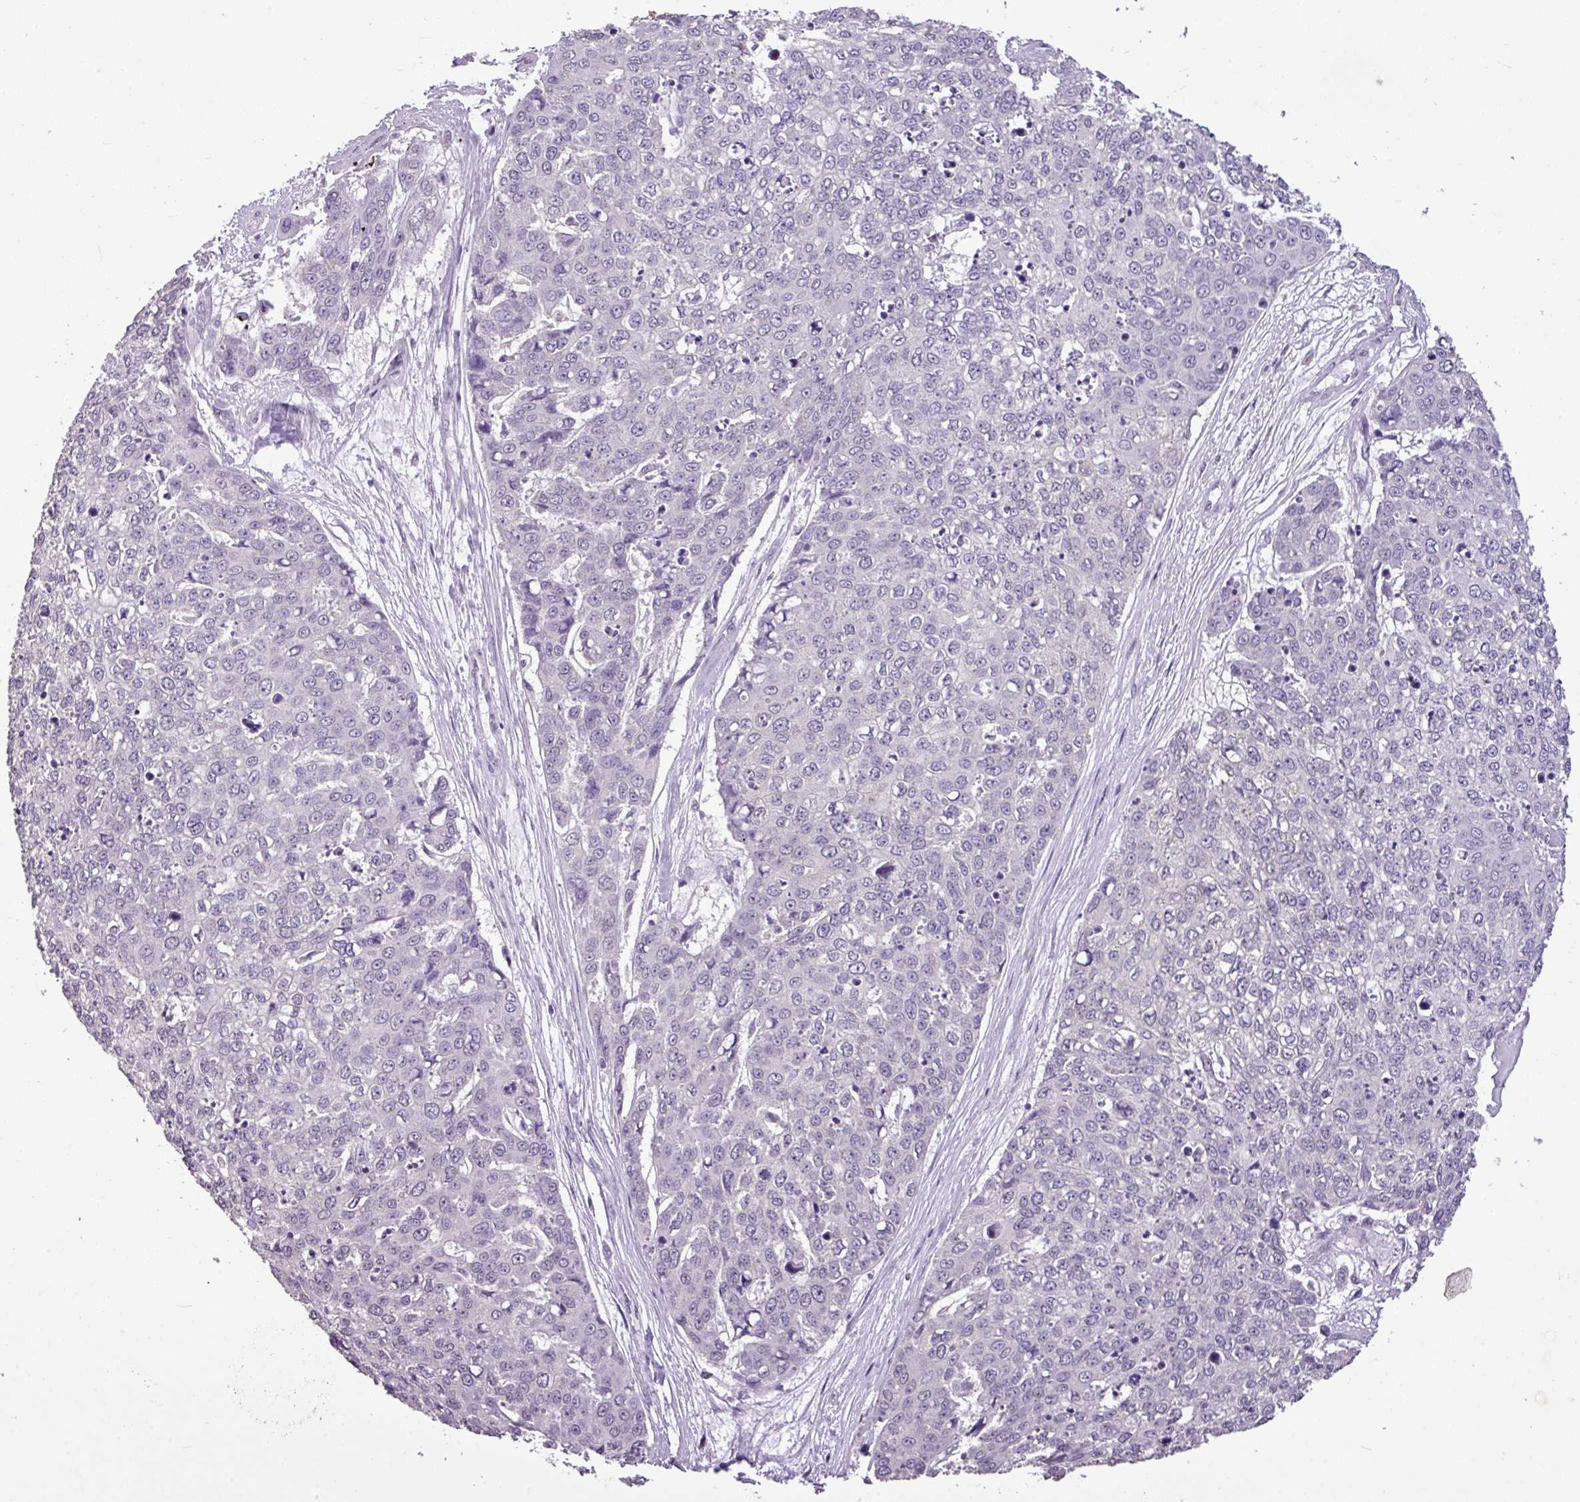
{"staining": {"intensity": "negative", "quantity": "none", "location": "none"}, "tissue": "skin cancer", "cell_type": "Tumor cells", "image_type": "cancer", "snomed": [{"axis": "morphology", "description": "Squamous cell carcinoma, NOS"}, {"axis": "topography", "description": "Skin"}], "caption": "Image shows no protein staining in tumor cells of skin cancer tissue.", "gene": "ALDH2", "patient": {"sex": "female", "age": 44}}